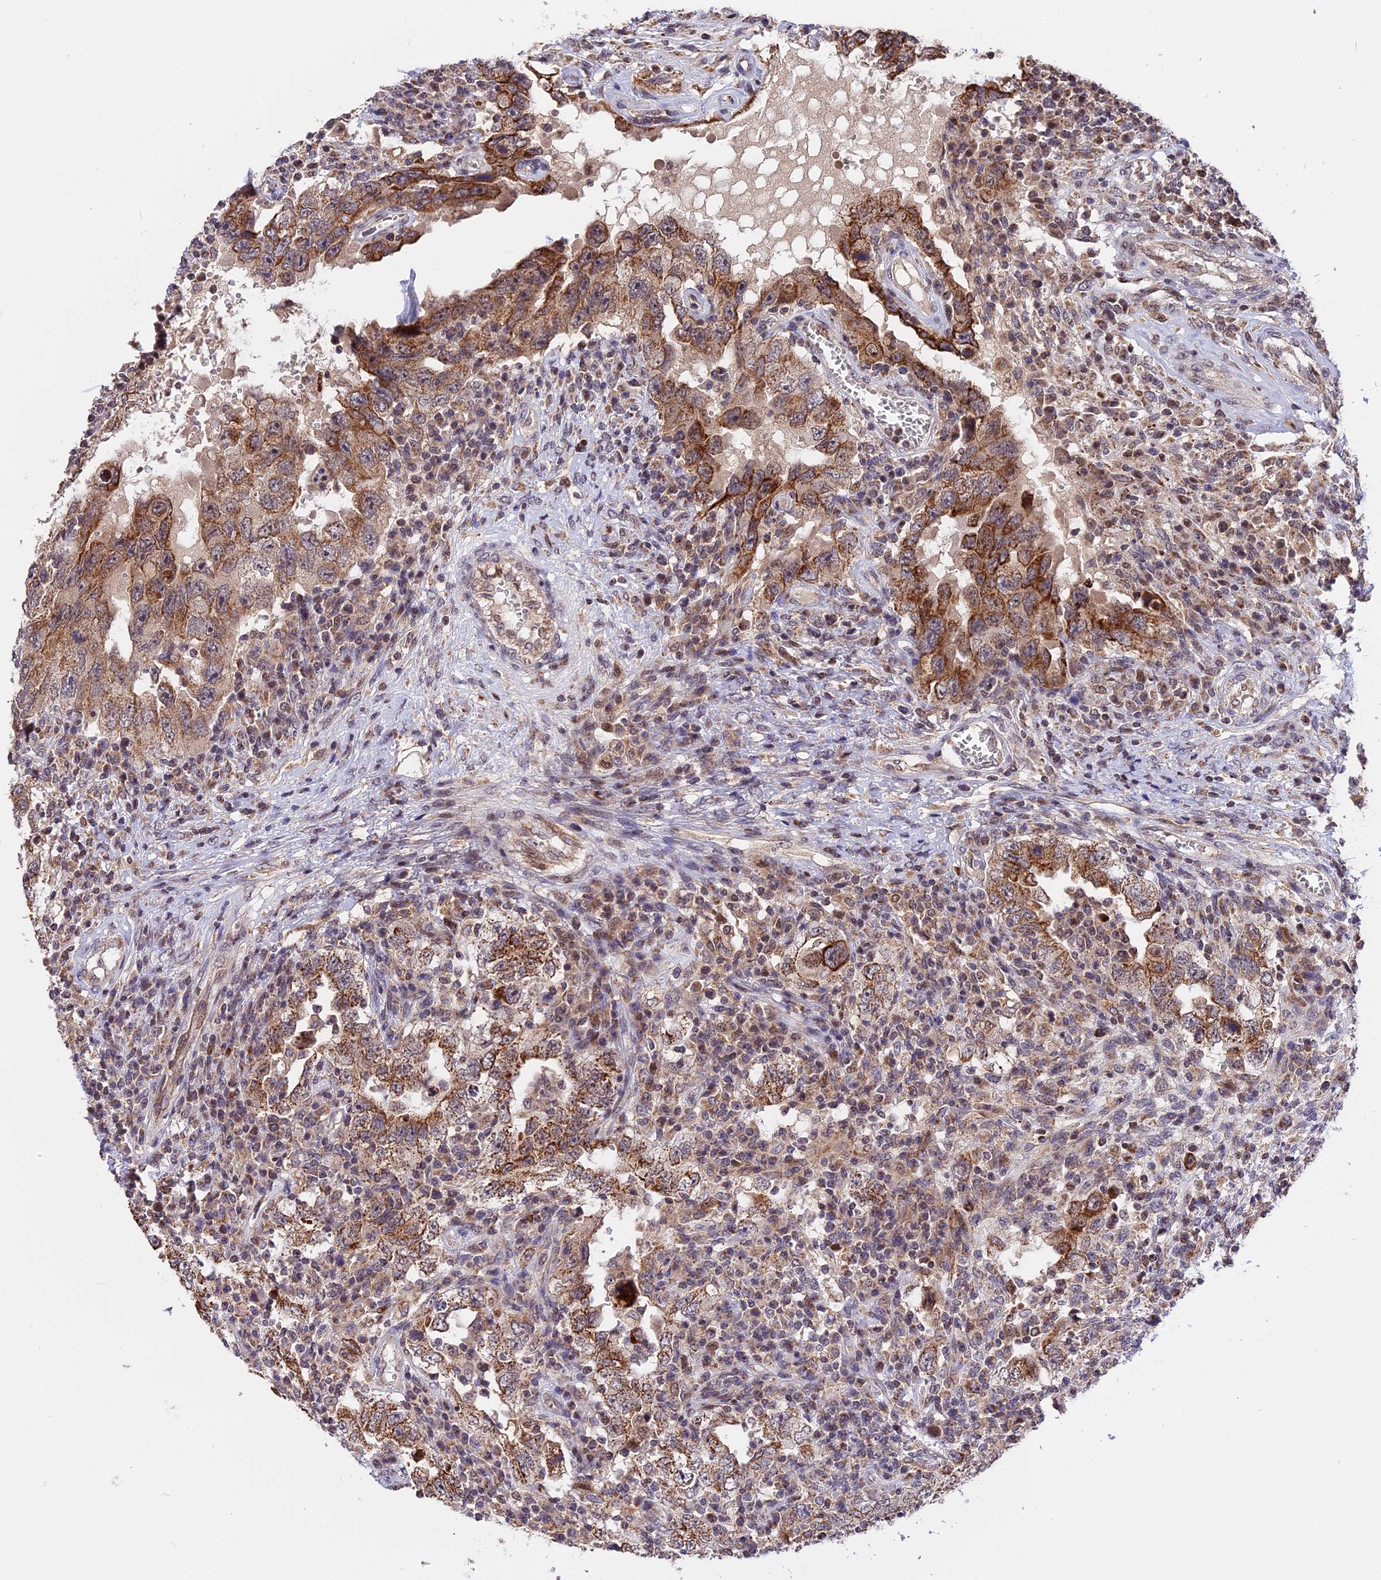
{"staining": {"intensity": "moderate", "quantity": ">75%", "location": "cytoplasmic/membranous"}, "tissue": "testis cancer", "cell_type": "Tumor cells", "image_type": "cancer", "snomed": [{"axis": "morphology", "description": "Carcinoma, Embryonal, NOS"}, {"axis": "topography", "description": "Testis"}], "caption": "Testis cancer stained for a protein displays moderate cytoplasmic/membranous positivity in tumor cells. (brown staining indicates protein expression, while blue staining denotes nuclei).", "gene": "RERGL", "patient": {"sex": "male", "age": 26}}